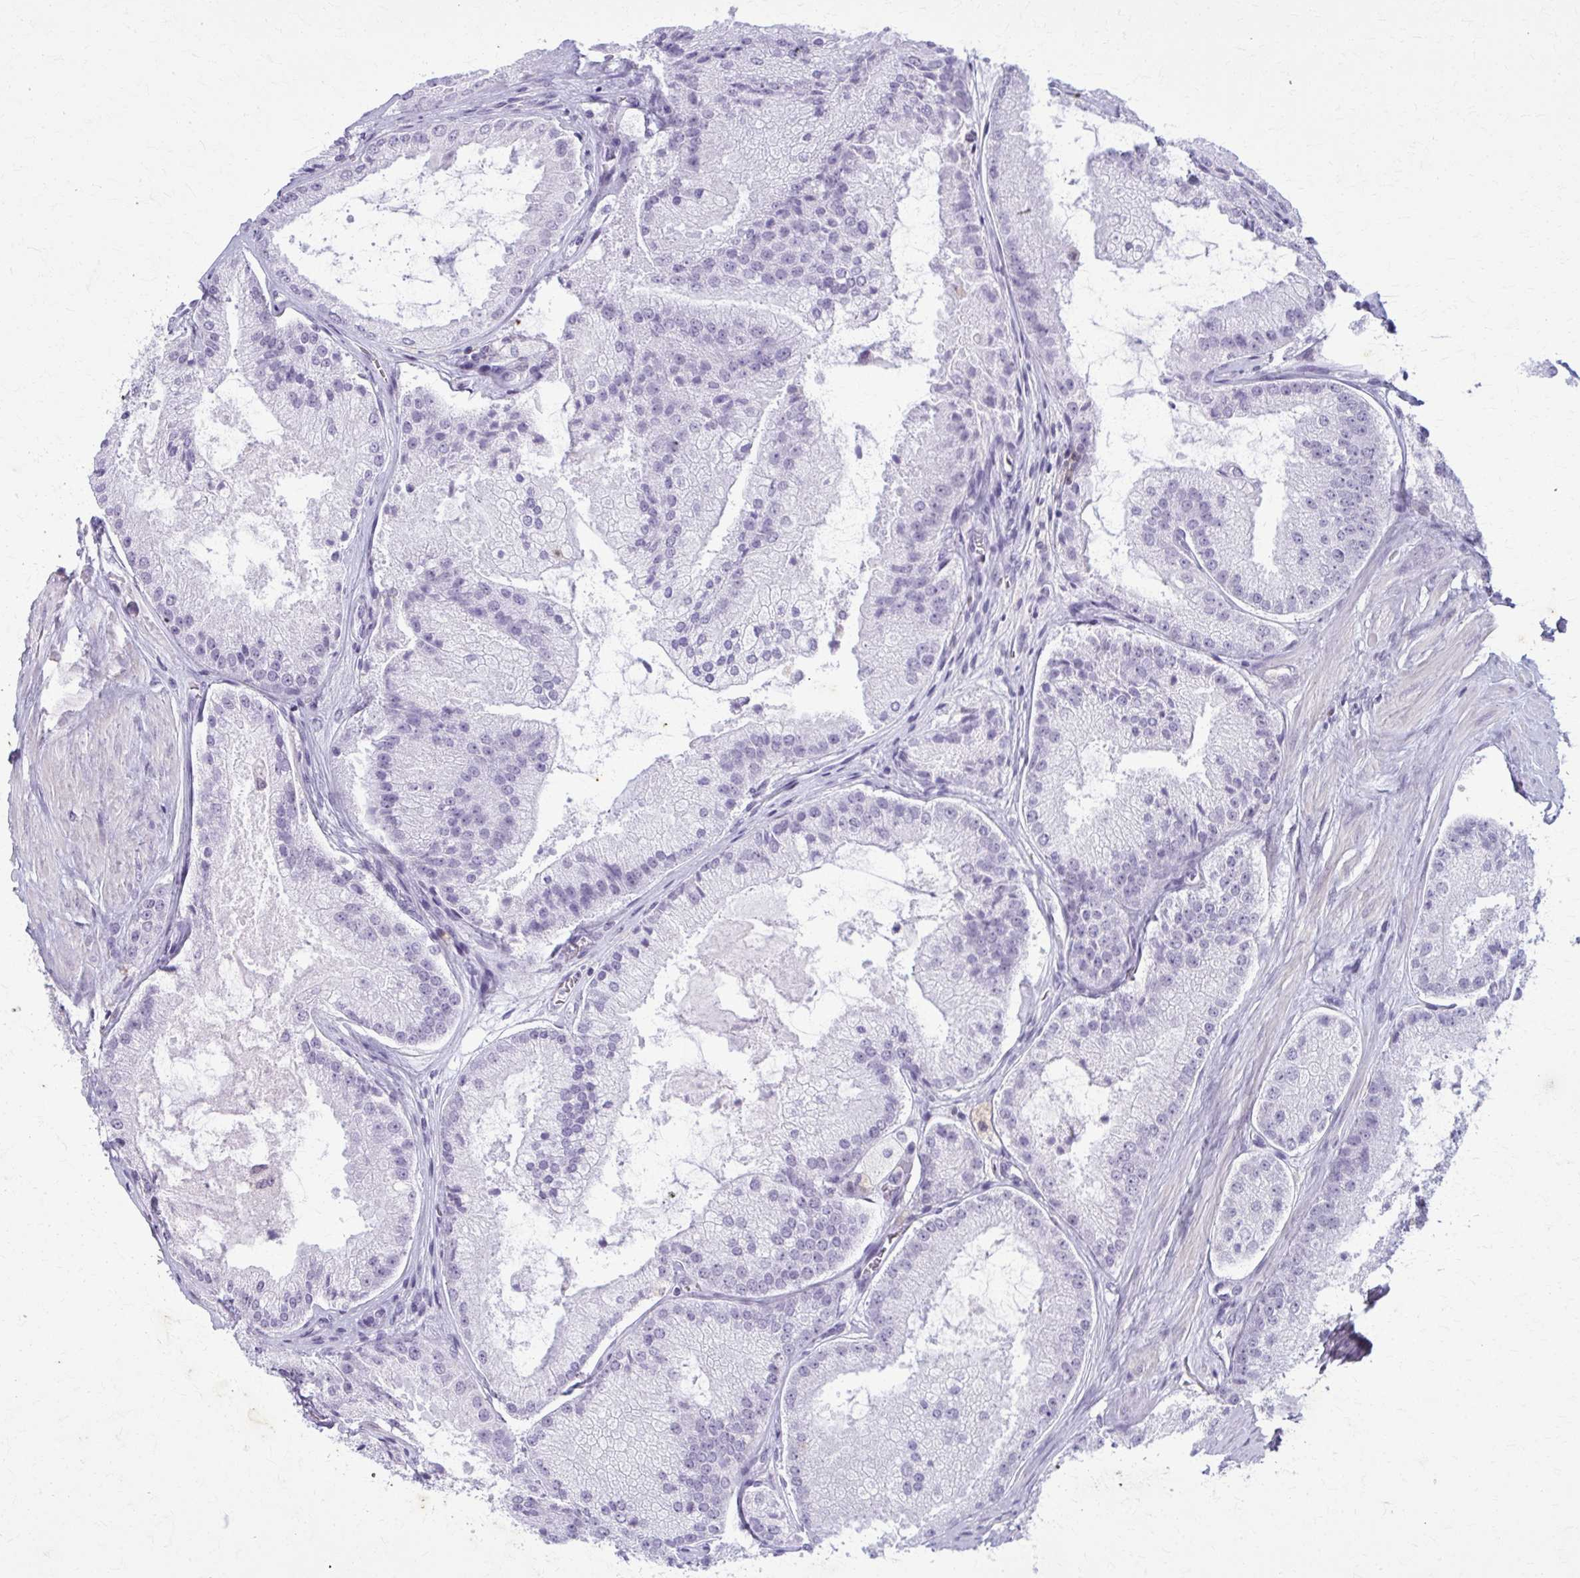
{"staining": {"intensity": "negative", "quantity": "none", "location": "none"}, "tissue": "prostate cancer", "cell_type": "Tumor cells", "image_type": "cancer", "snomed": [{"axis": "morphology", "description": "Adenocarcinoma, High grade"}, {"axis": "topography", "description": "Prostate"}], "caption": "Immunohistochemistry (IHC) micrograph of neoplastic tissue: human prostate cancer (high-grade adenocarcinoma) stained with DAB demonstrates no significant protein positivity in tumor cells. (DAB (3,3'-diaminobenzidine) IHC, high magnification).", "gene": "CARD9", "patient": {"sex": "male", "age": 73}}